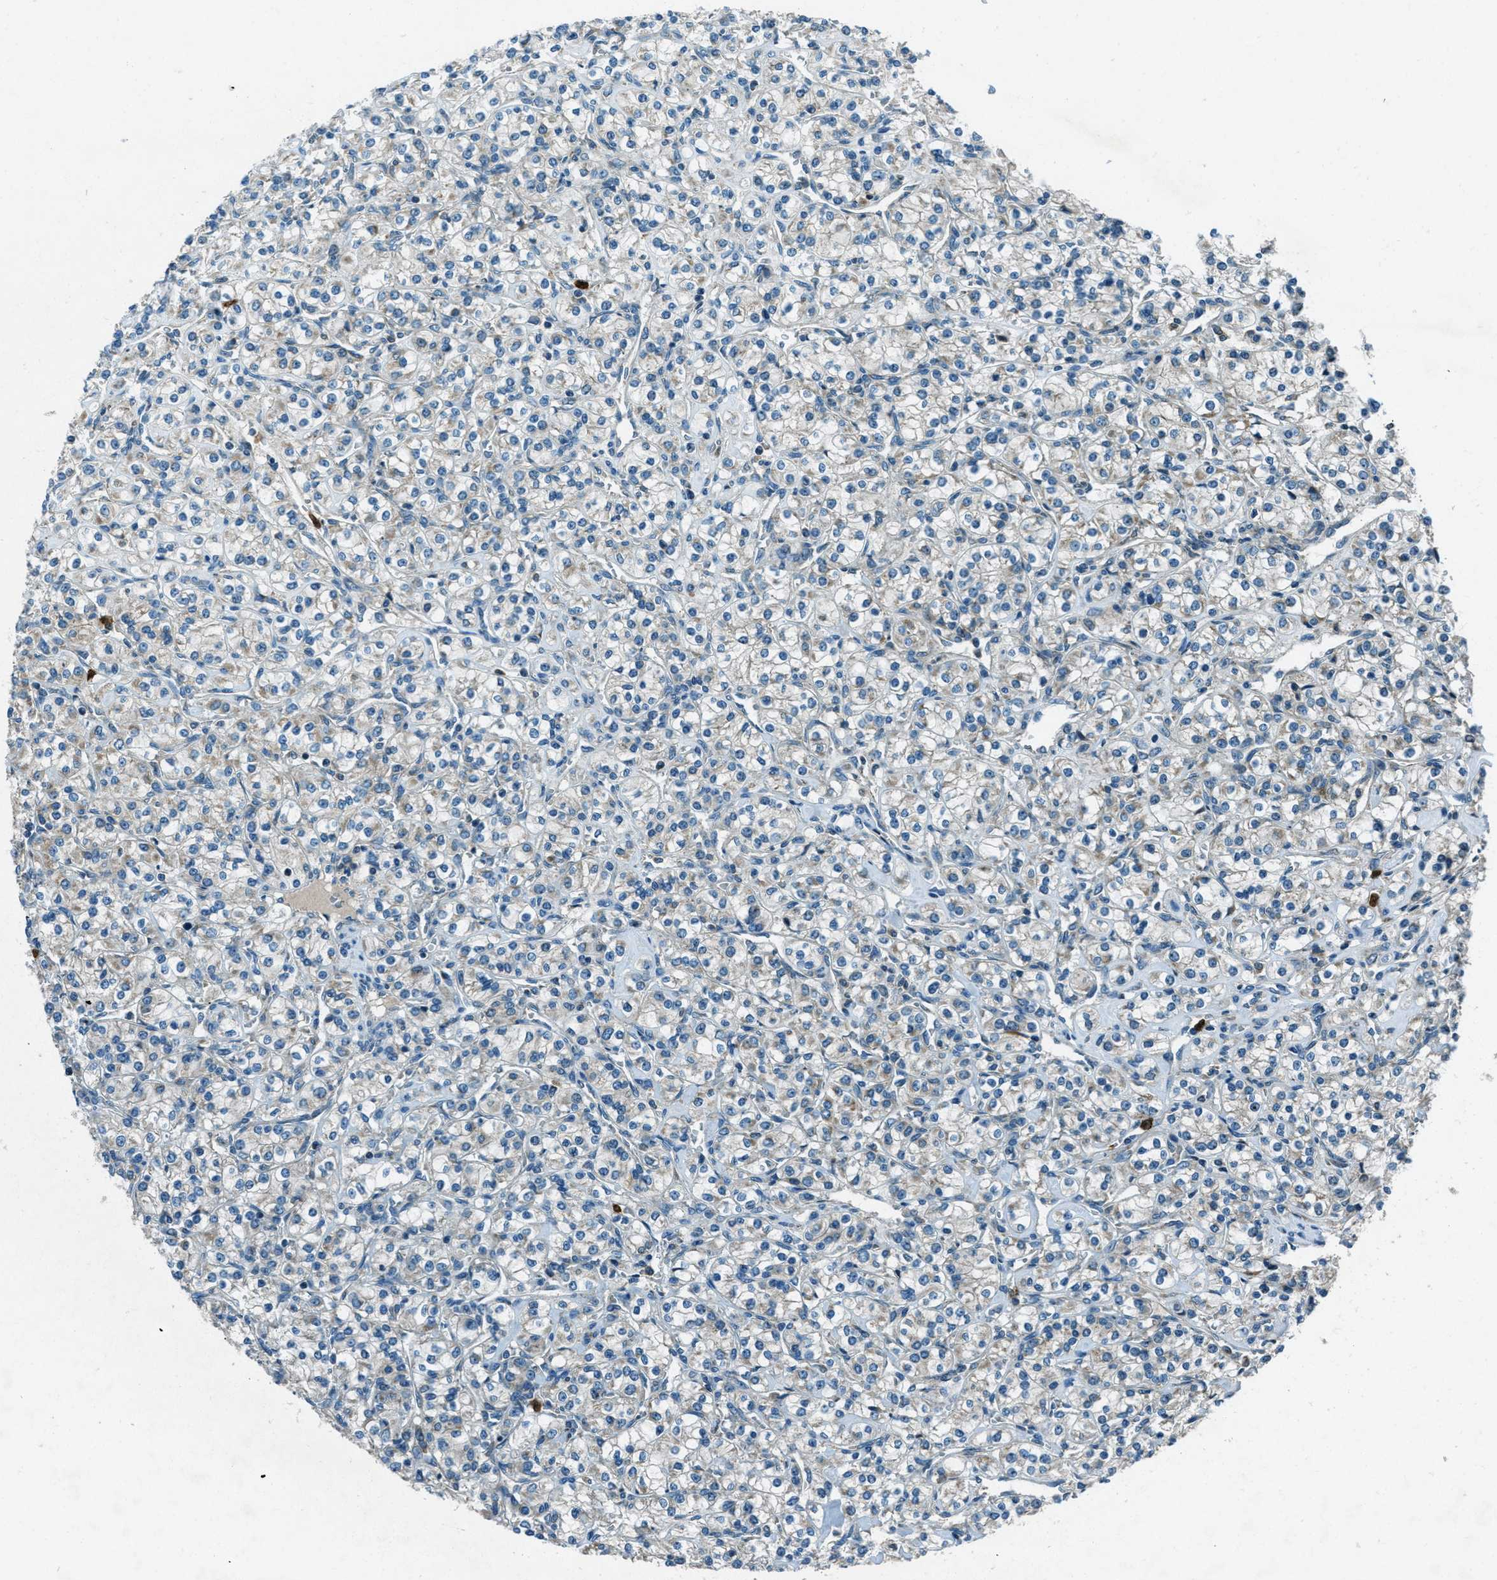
{"staining": {"intensity": "weak", "quantity": "<25%", "location": "cytoplasmic/membranous"}, "tissue": "renal cancer", "cell_type": "Tumor cells", "image_type": "cancer", "snomed": [{"axis": "morphology", "description": "Adenocarcinoma, NOS"}, {"axis": "topography", "description": "Kidney"}], "caption": "Immunohistochemistry micrograph of neoplastic tissue: renal cancer (adenocarcinoma) stained with DAB reveals no significant protein positivity in tumor cells.", "gene": "FAR1", "patient": {"sex": "male", "age": 77}}